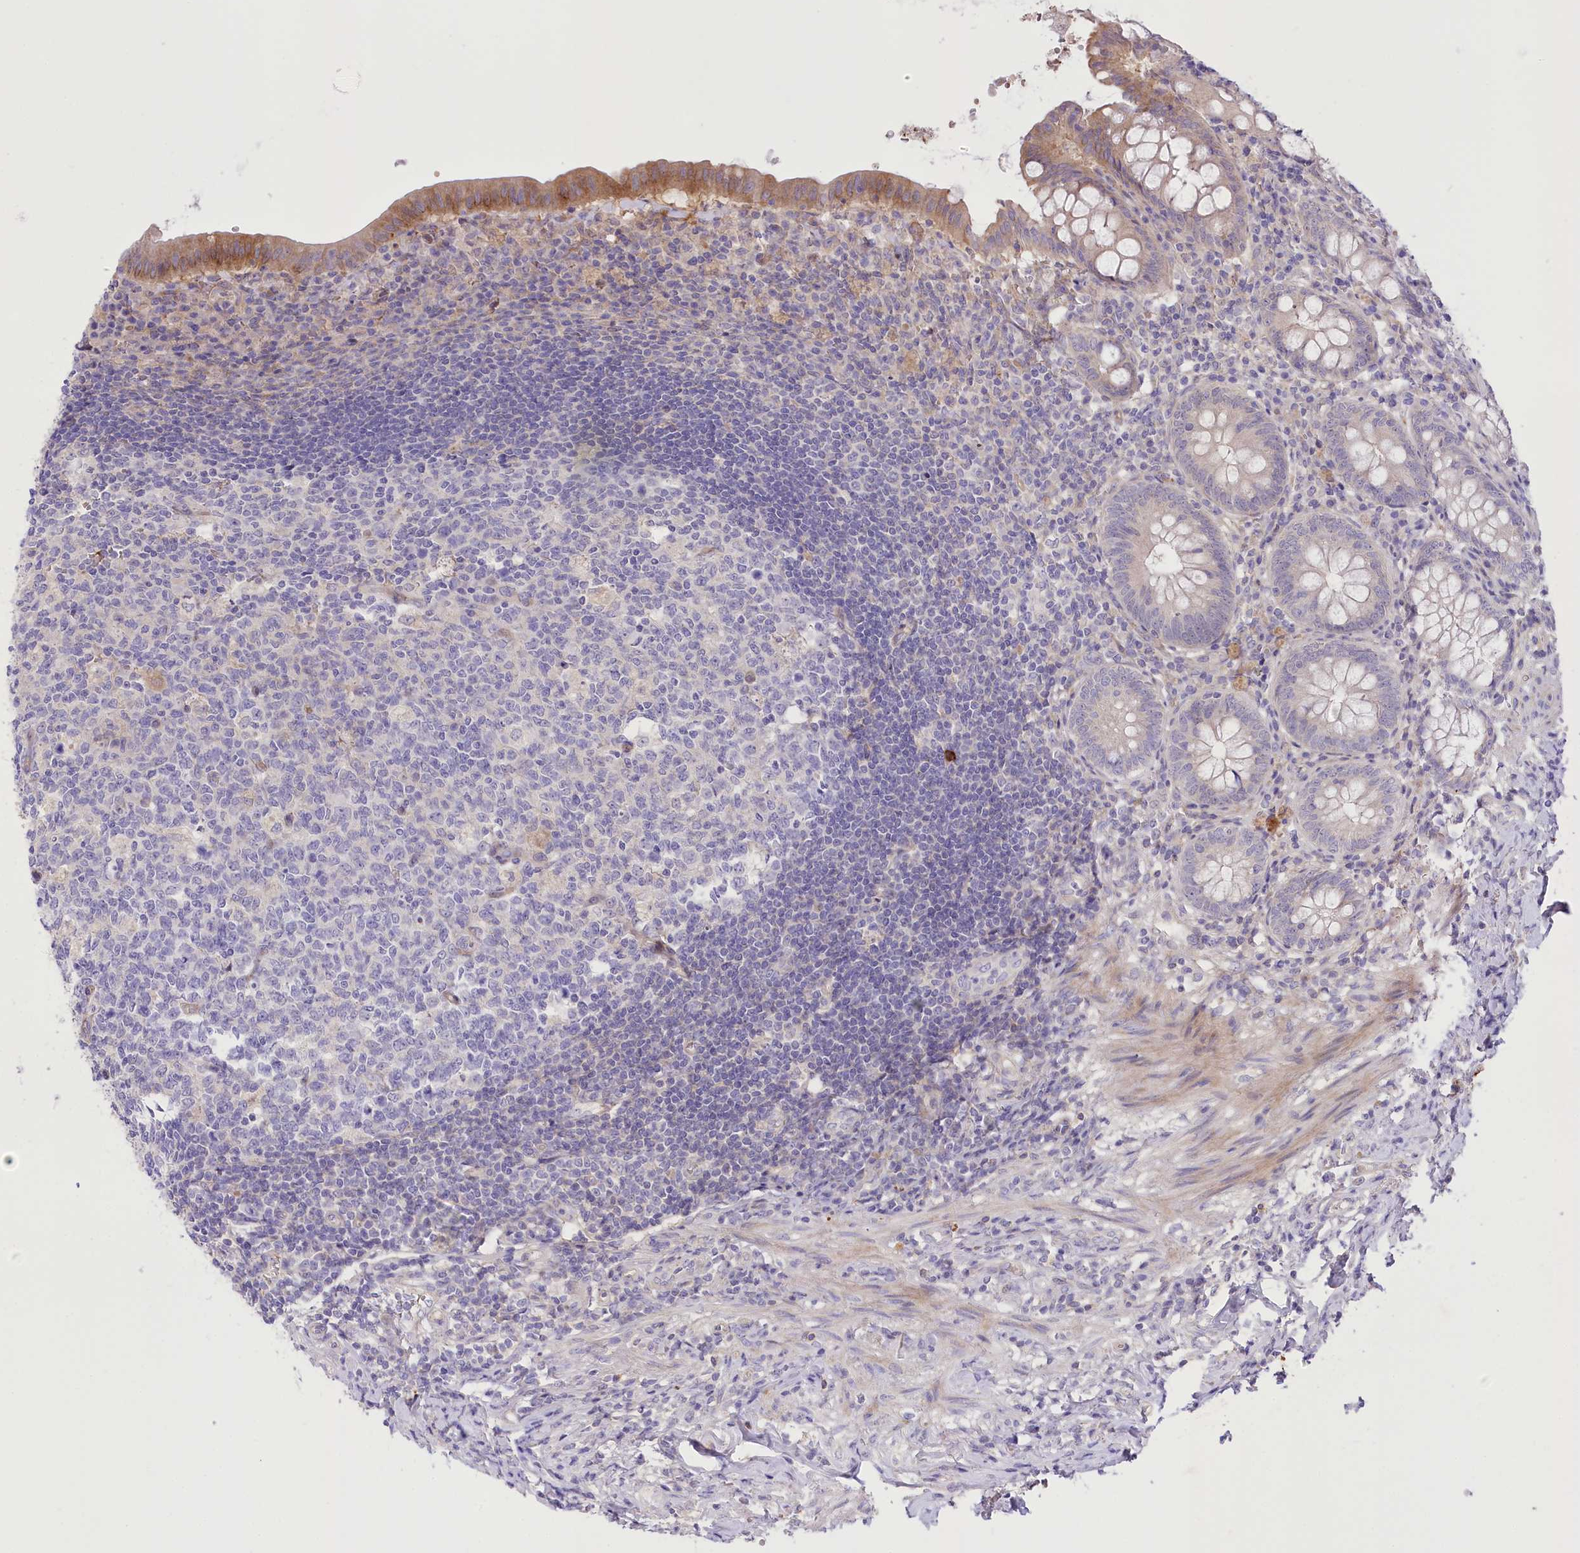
{"staining": {"intensity": "moderate", "quantity": "<25%", "location": "cytoplasmic/membranous"}, "tissue": "appendix", "cell_type": "Glandular cells", "image_type": "normal", "snomed": [{"axis": "morphology", "description": "Normal tissue, NOS"}, {"axis": "topography", "description": "Appendix"}], "caption": "Moderate cytoplasmic/membranous positivity for a protein is seen in approximately <25% of glandular cells of unremarkable appendix using immunohistochemistry (IHC).", "gene": "TRUB1", "patient": {"sex": "female", "age": 54}}